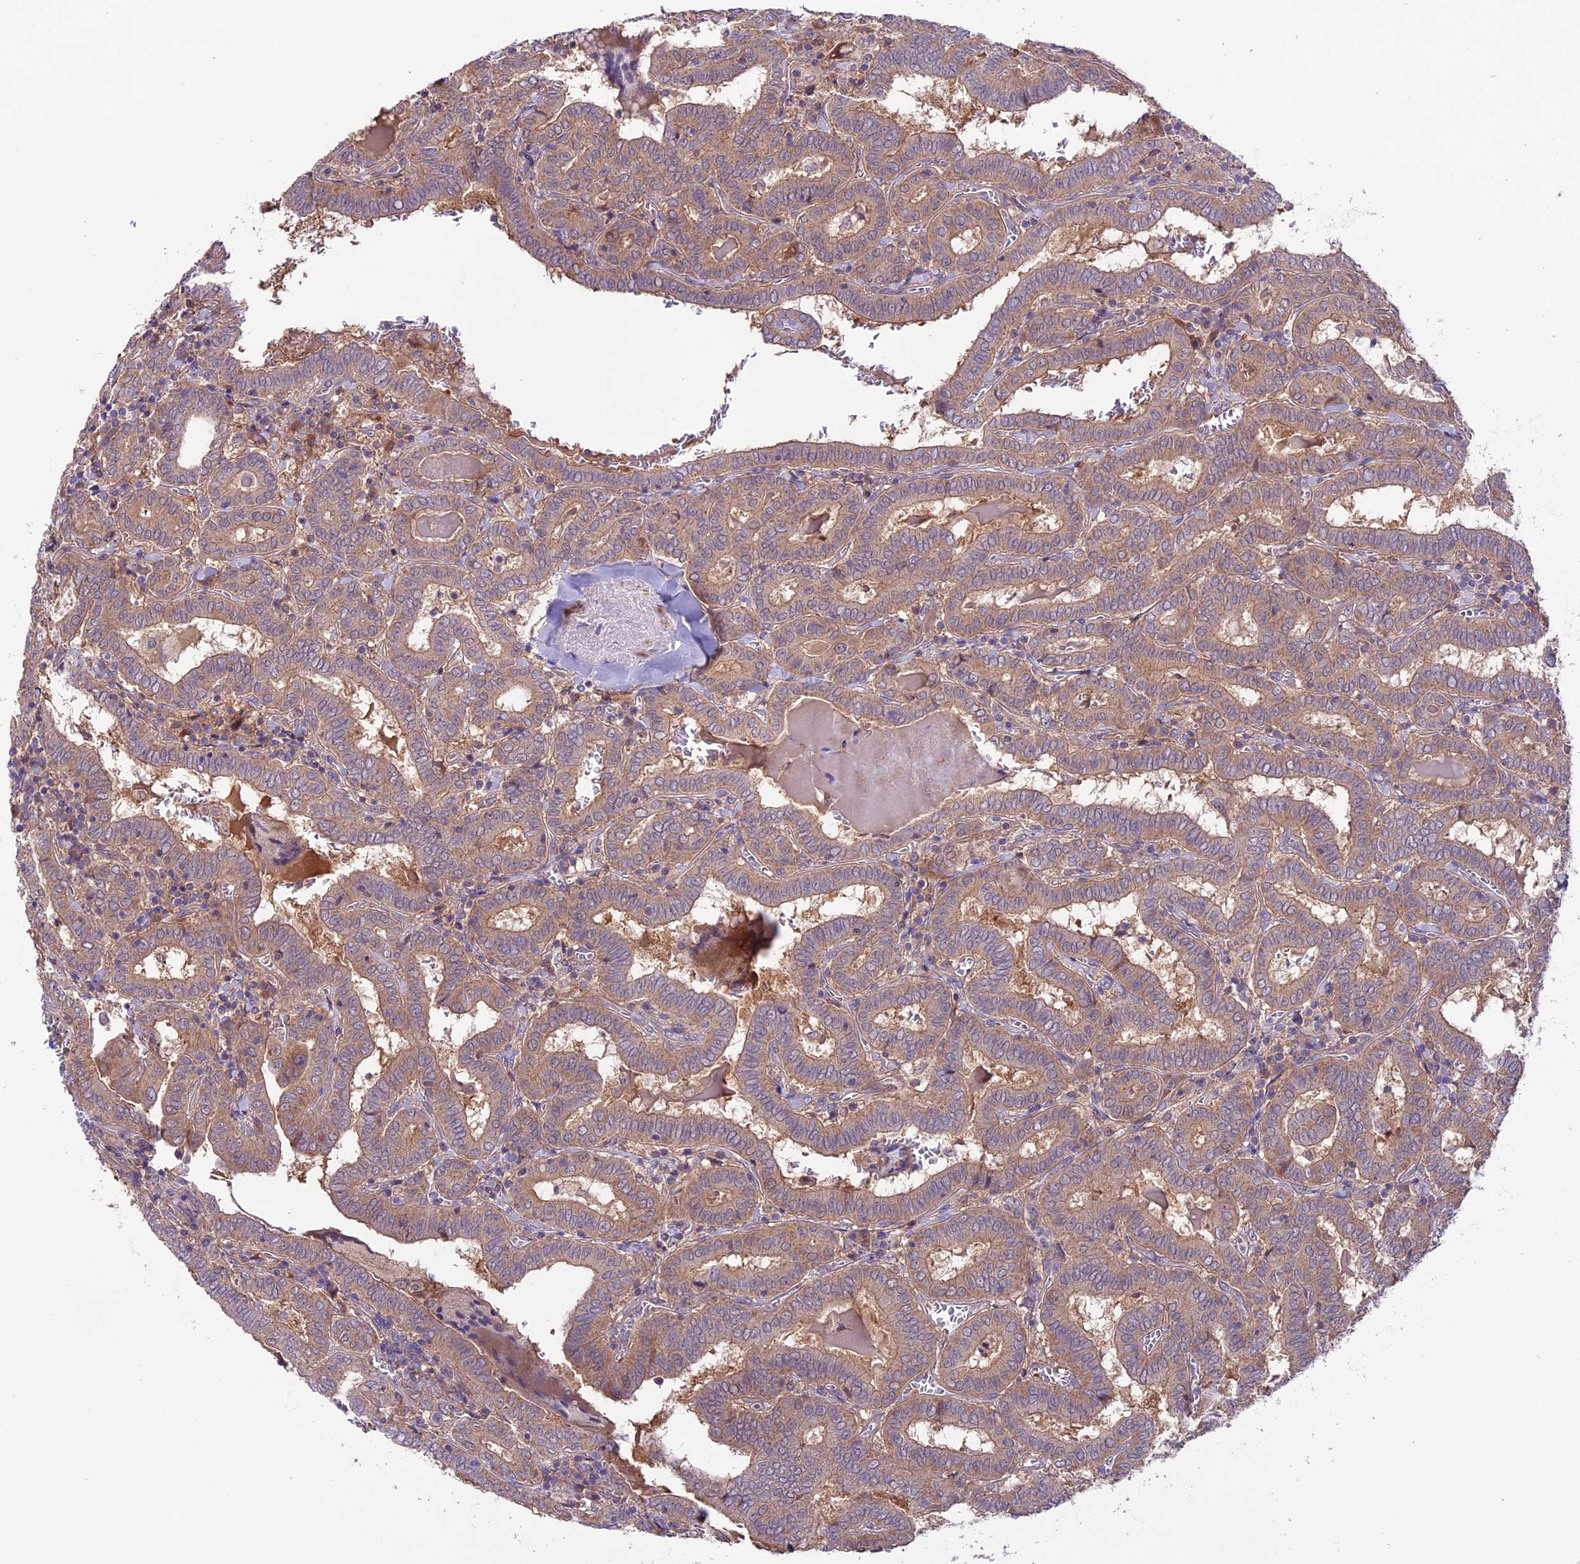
{"staining": {"intensity": "weak", "quantity": ">75%", "location": "cytoplasmic/membranous"}, "tissue": "thyroid cancer", "cell_type": "Tumor cells", "image_type": "cancer", "snomed": [{"axis": "morphology", "description": "Papillary adenocarcinoma, NOS"}, {"axis": "topography", "description": "Thyroid gland"}], "caption": "Immunohistochemistry (DAB (3,3'-diaminobenzidine)) staining of human papillary adenocarcinoma (thyroid) reveals weak cytoplasmic/membranous protein staining in approximately >75% of tumor cells.", "gene": "COG8", "patient": {"sex": "female", "age": 72}}